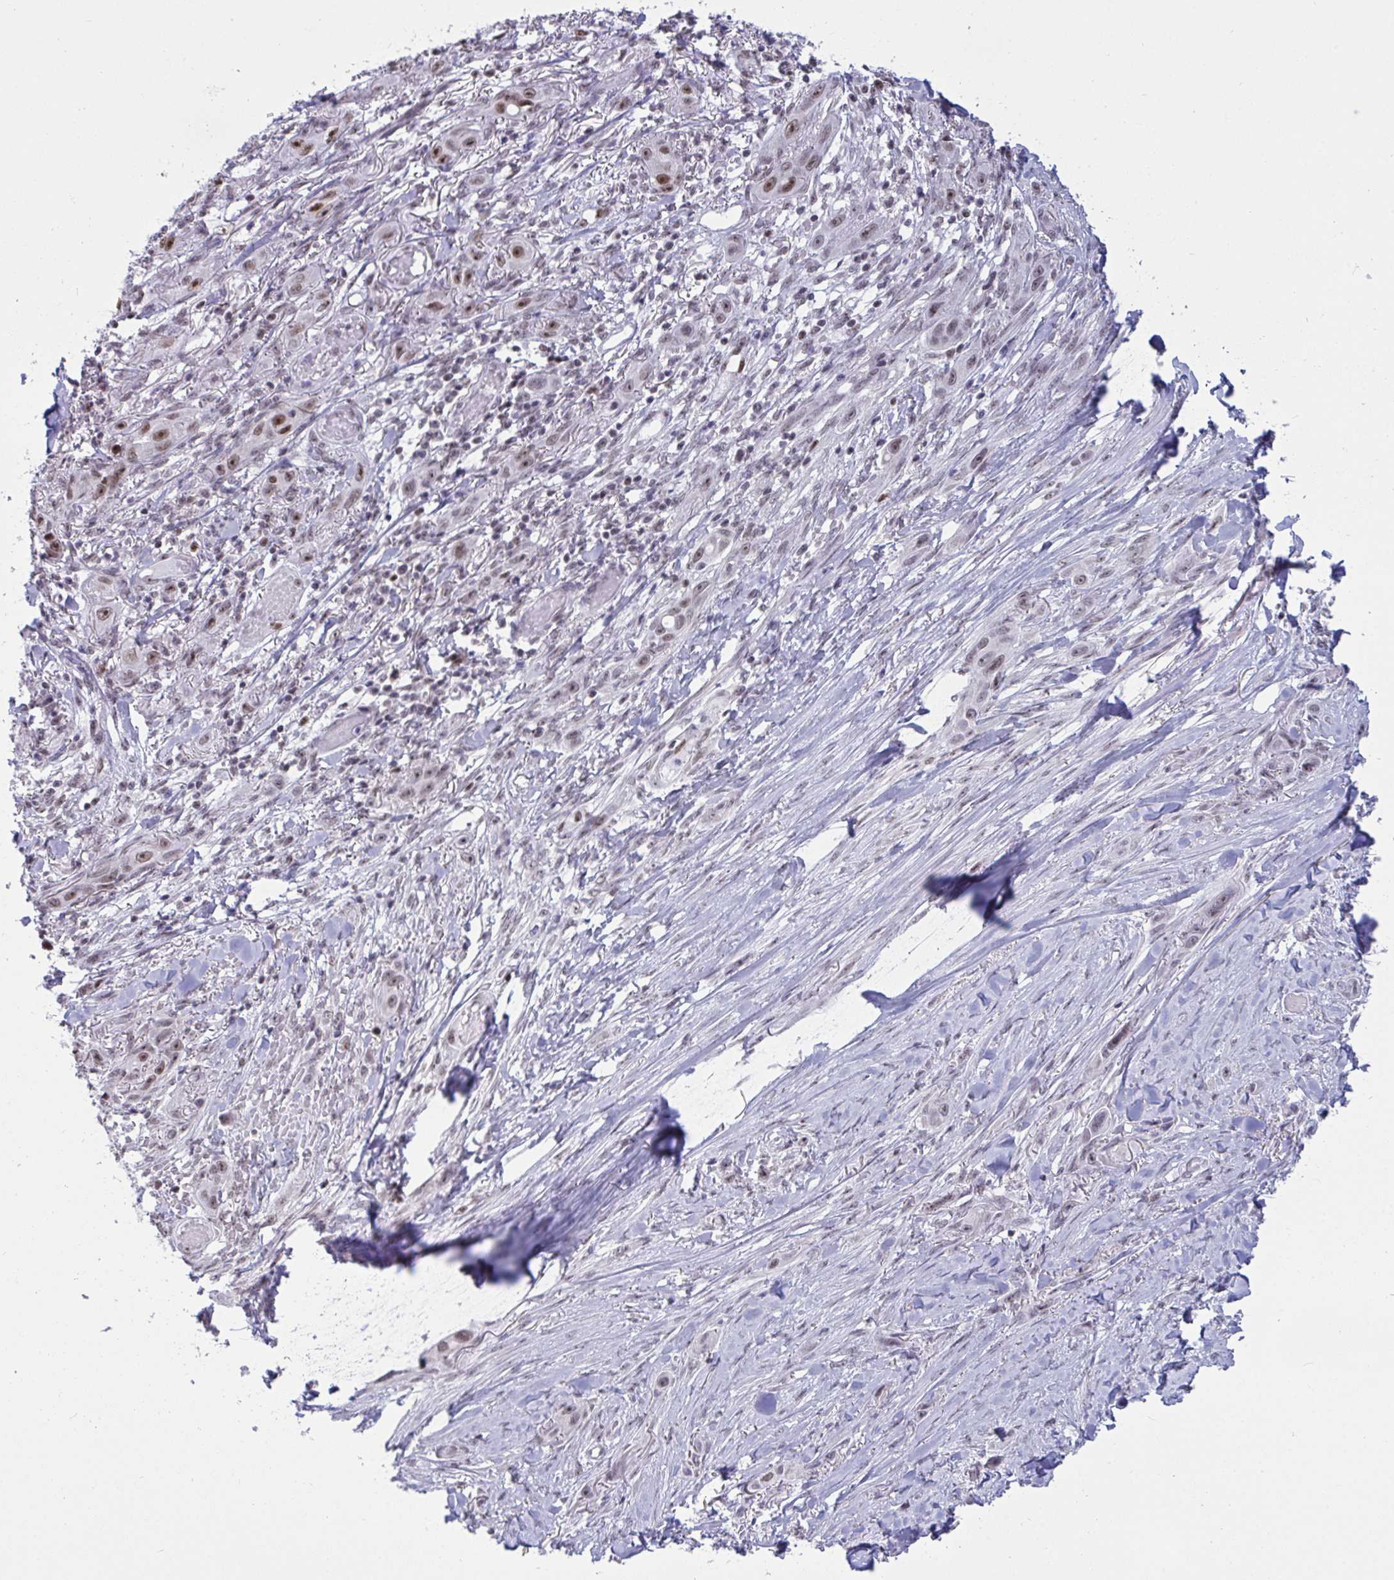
{"staining": {"intensity": "moderate", "quantity": ">75%", "location": "nuclear"}, "tissue": "skin cancer", "cell_type": "Tumor cells", "image_type": "cancer", "snomed": [{"axis": "morphology", "description": "Squamous cell carcinoma, NOS"}, {"axis": "topography", "description": "Skin"}], "caption": "Skin cancer stained for a protein (brown) reveals moderate nuclear positive expression in approximately >75% of tumor cells.", "gene": "SUPT16H", "patient": {"sex": "female", "age": 69}}